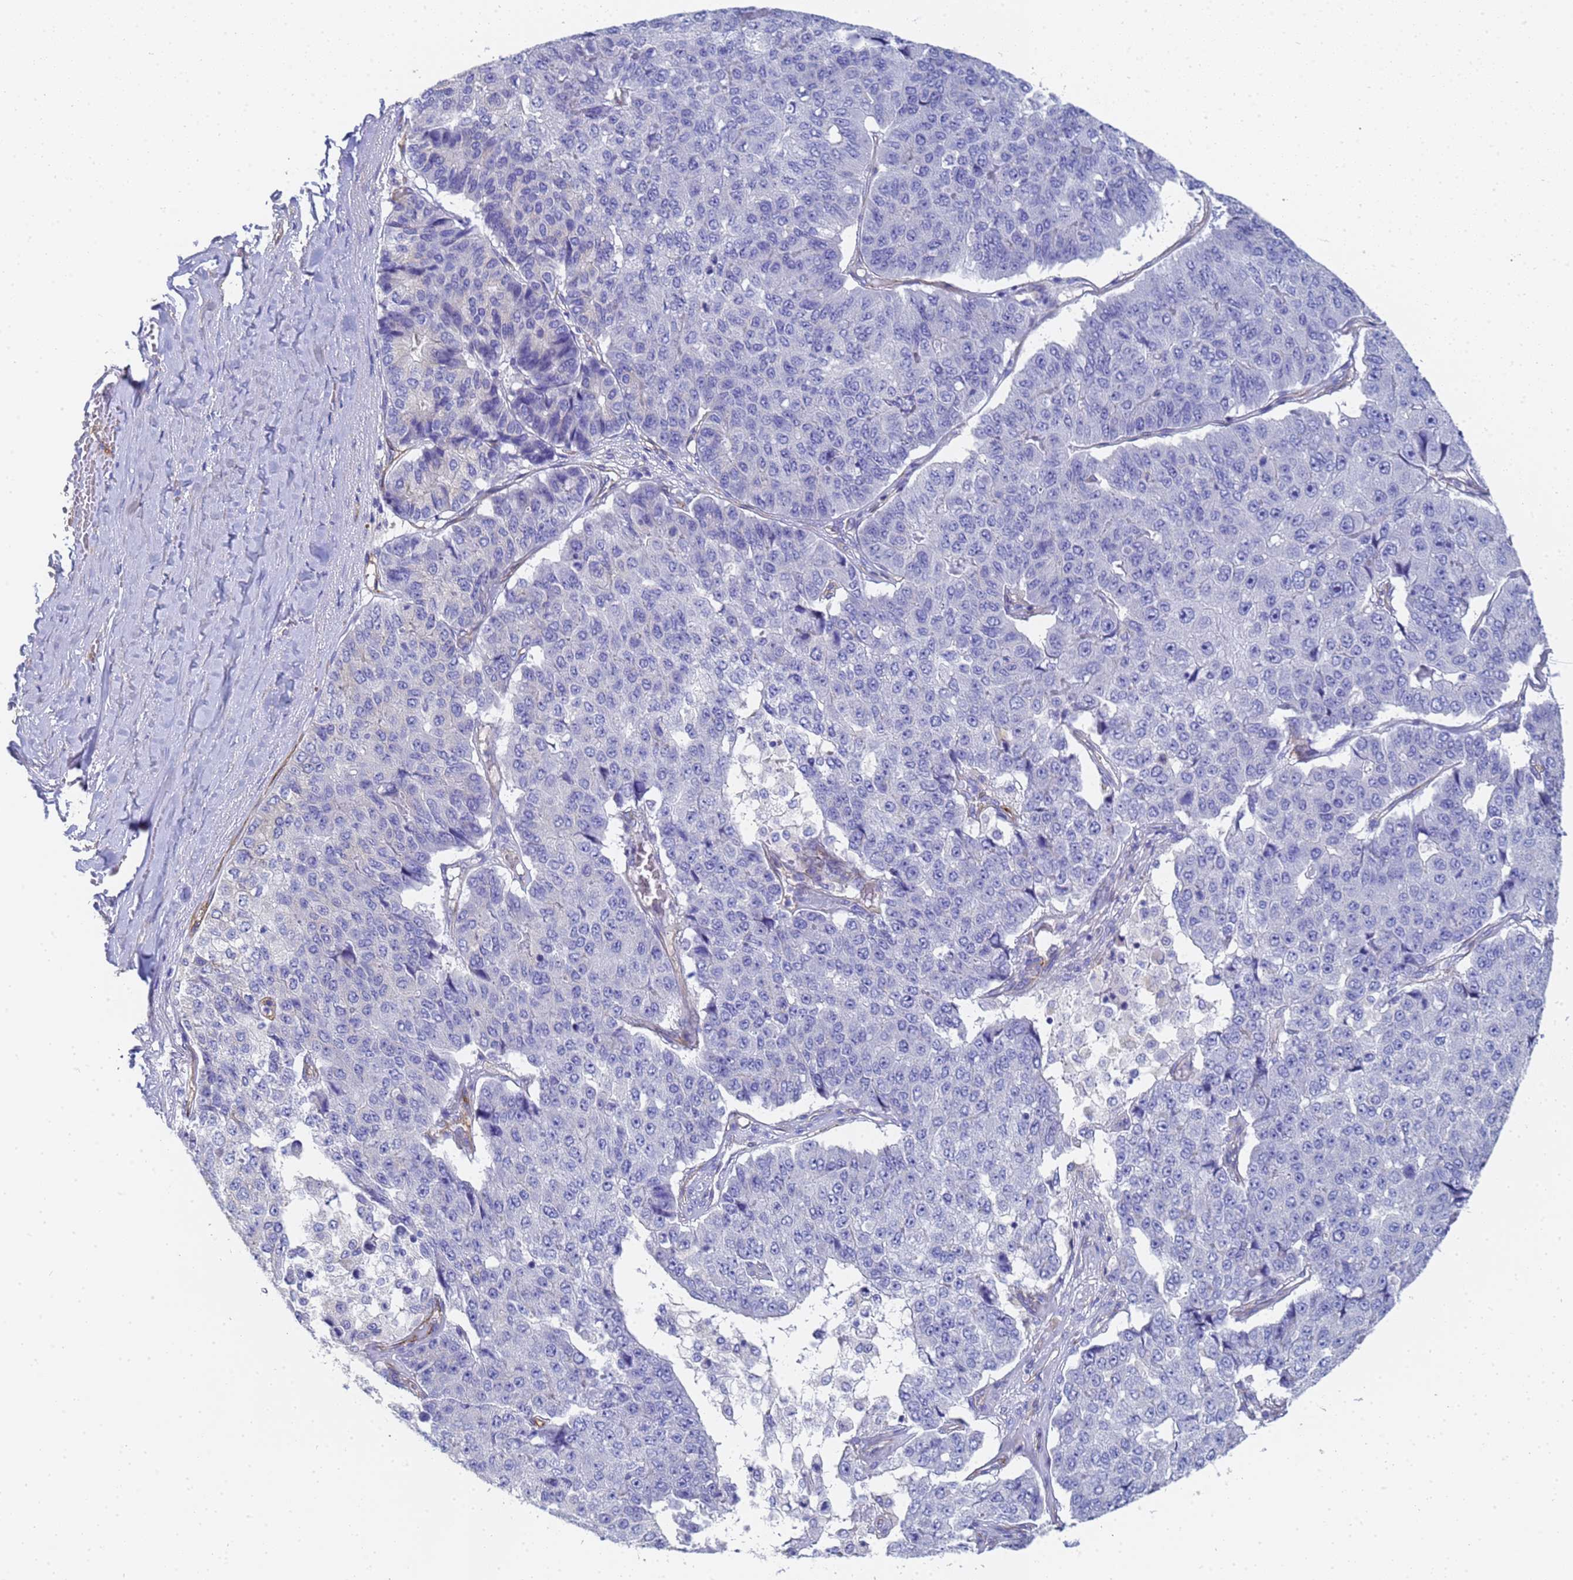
{"staining": {"intensity": "negative", "quantity": "none", "location": "none"}, "tissue": "pancreatic cancer", "cell_type": "Tumor cells", "image_type": "cancer", "snomed": [{"axis": "morphology", "description": "Adenocarcinoma, NOS"}, {"axis": "topography", "description": "Pancreas"}], "caption": "This is an IHC histopathology image of pancreatic adenocarcinoma. There is no staining in tumor cells.", "gene": "TUBB1", "patient": {"sex": "male", "age": 50}}